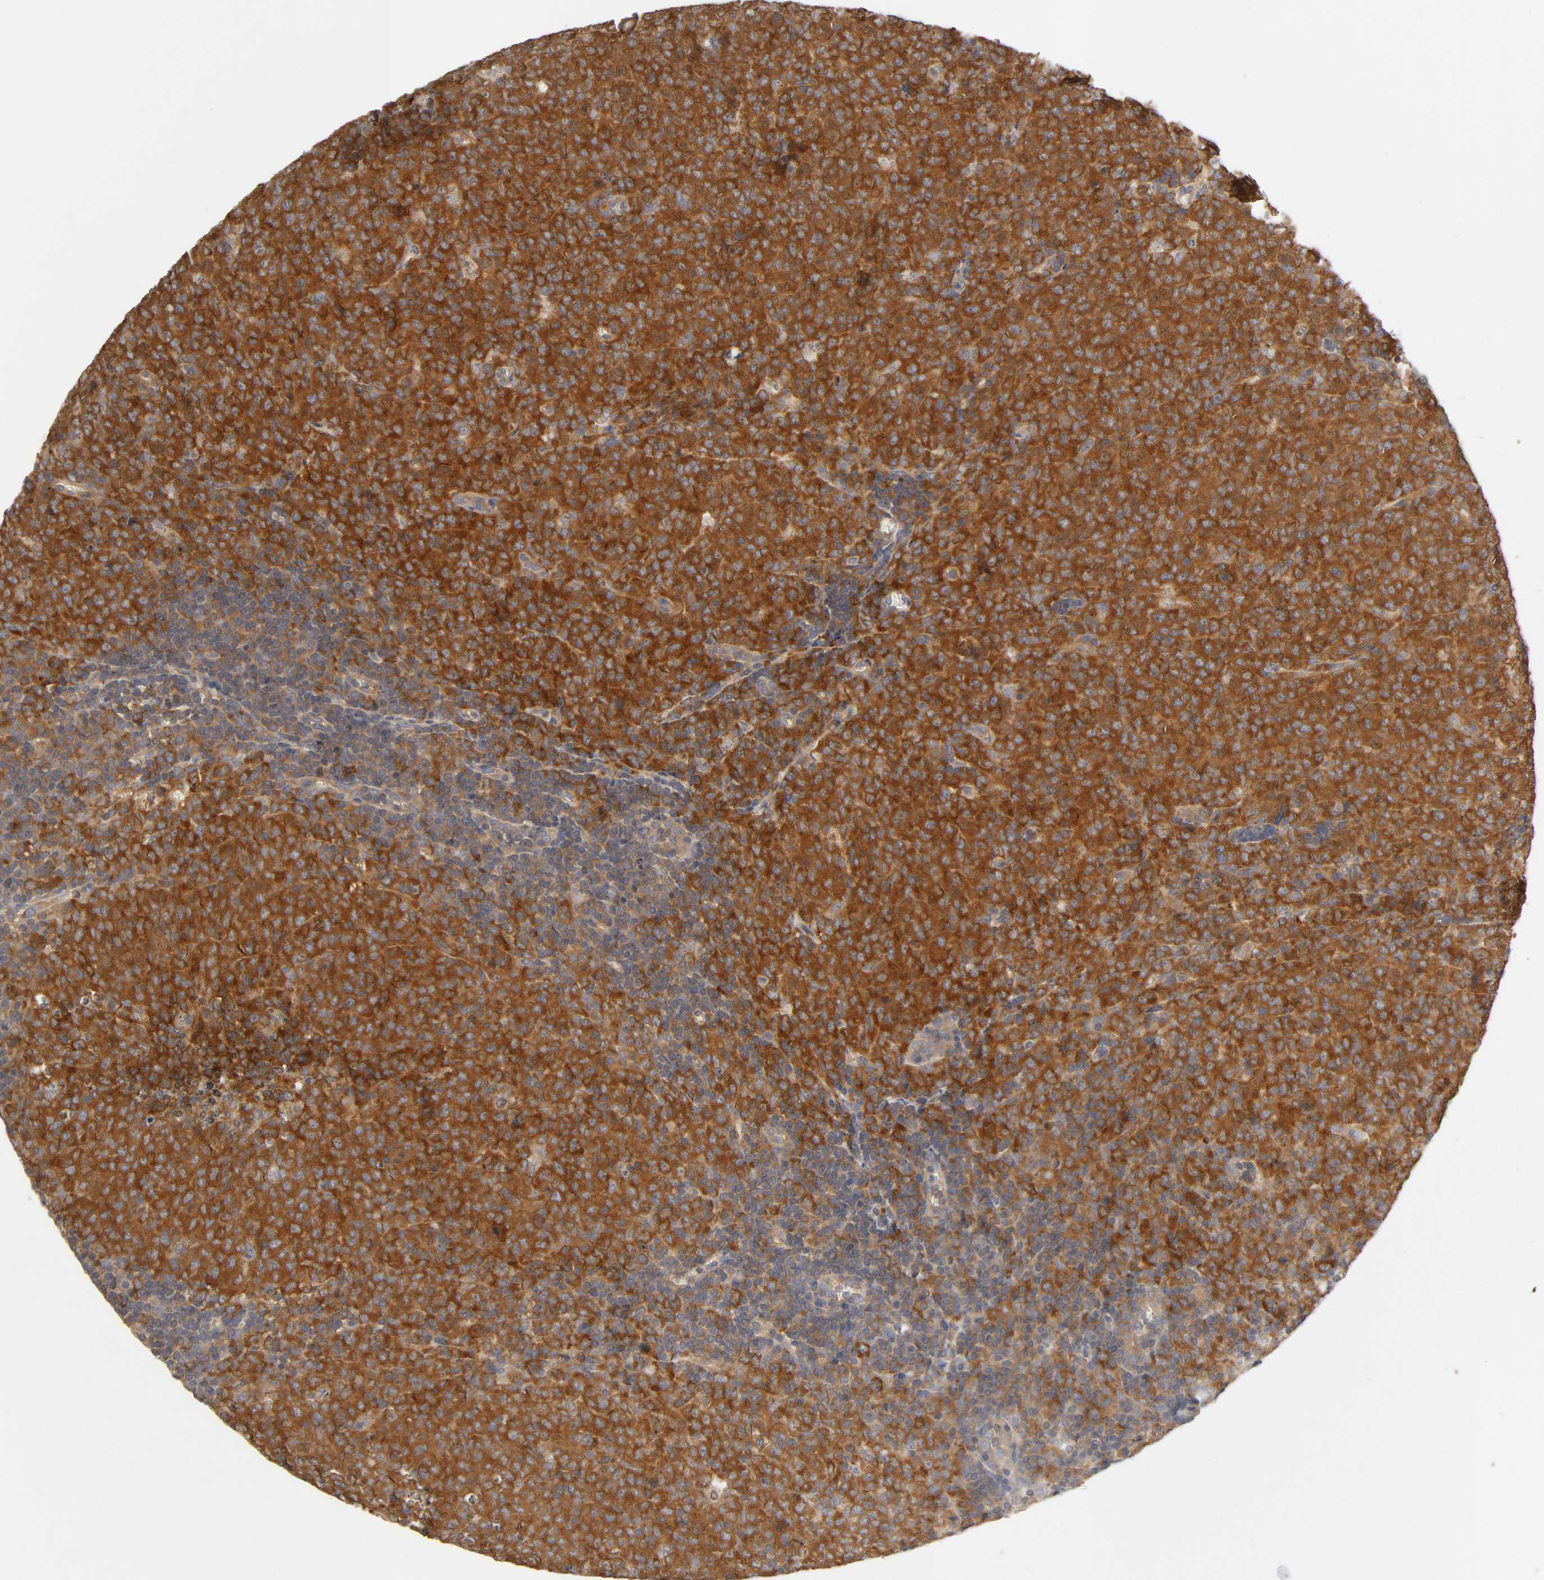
{"staining": {"intensity": "strong", "quantity": ">75%", "location": "cytoplasmic/membranous"}, "tissue": "lymphoma", "cell_type": "Tumor cells", "image_type": "cancer", "snomed": [{"axis": "morphology", "description": "Malignant lymphoma, non-Hodgkin's type, High grade"}, {"axis": "topography", "description": "Tonsil"}], "caption": "About >75% of tumor cells in human high-grade malignant lymphoma, non-Hodgkin's type show strong cytoplasmic/membranous protein expression as visualized by brown immunohistochemical staining.", "gene": "CPB2", "patient": {"sex": "female", "age": 36}}